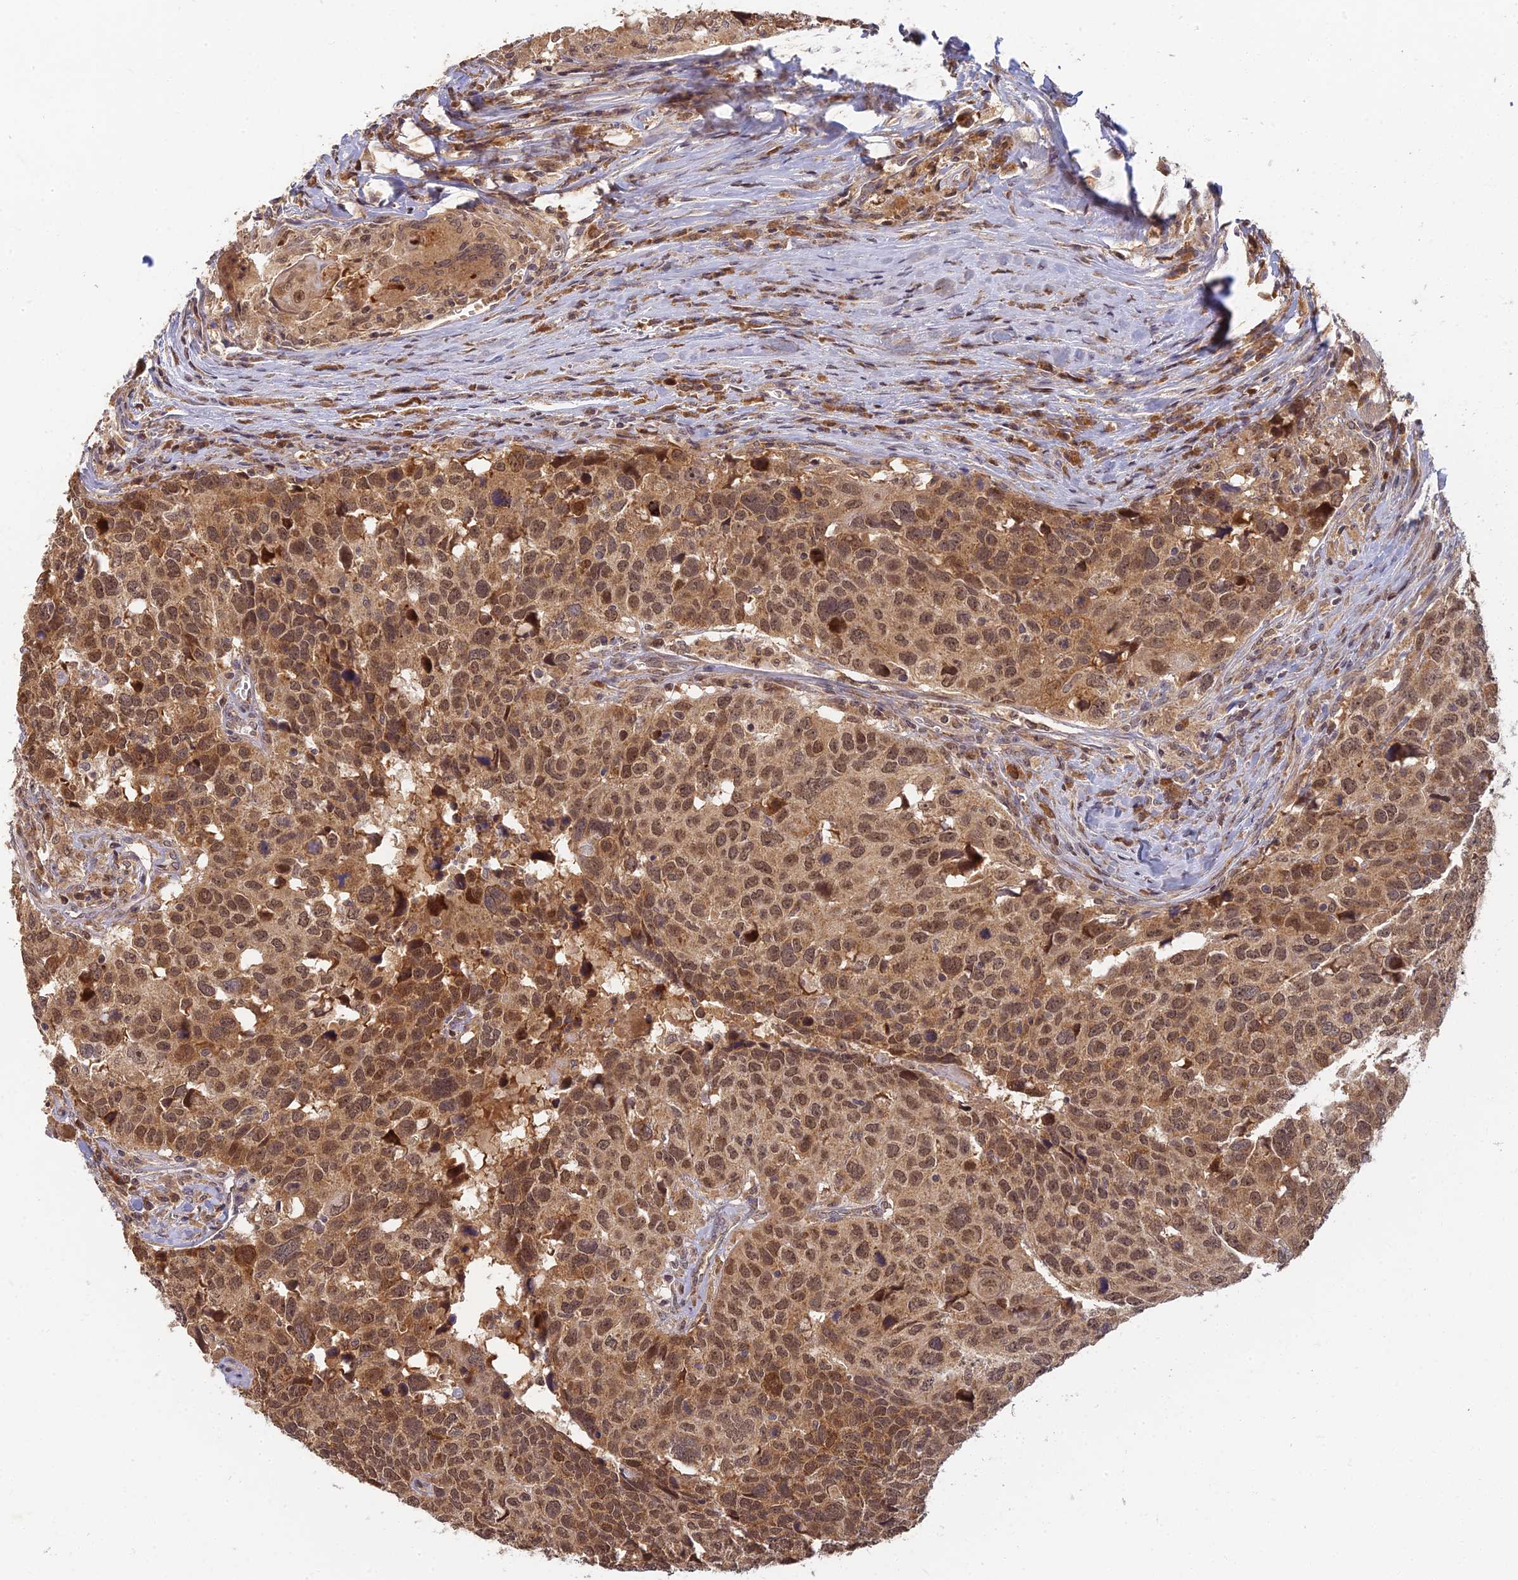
{"staining": {"intensity": "moderate", "quantity": ">75%", "location": "cytoplasmic/membranous"}, "tissue": "head and neck cancer", "cell_type": "Tumor cells", "image_type": "cancer", "snomed": [{"axis": "morphology", "description": "Squamous cell carcinoma, NOS"}, {"axis": "topography", "description": "Head-Neck"}], "caption": "This is an image of immunohistochemistry staining of head and neck cancer, which shows moderate expression in the cytoplasmic/membranous of tumor cells.", "gene": "RGL3", "patient": {"sex": "male", "age": 66}}